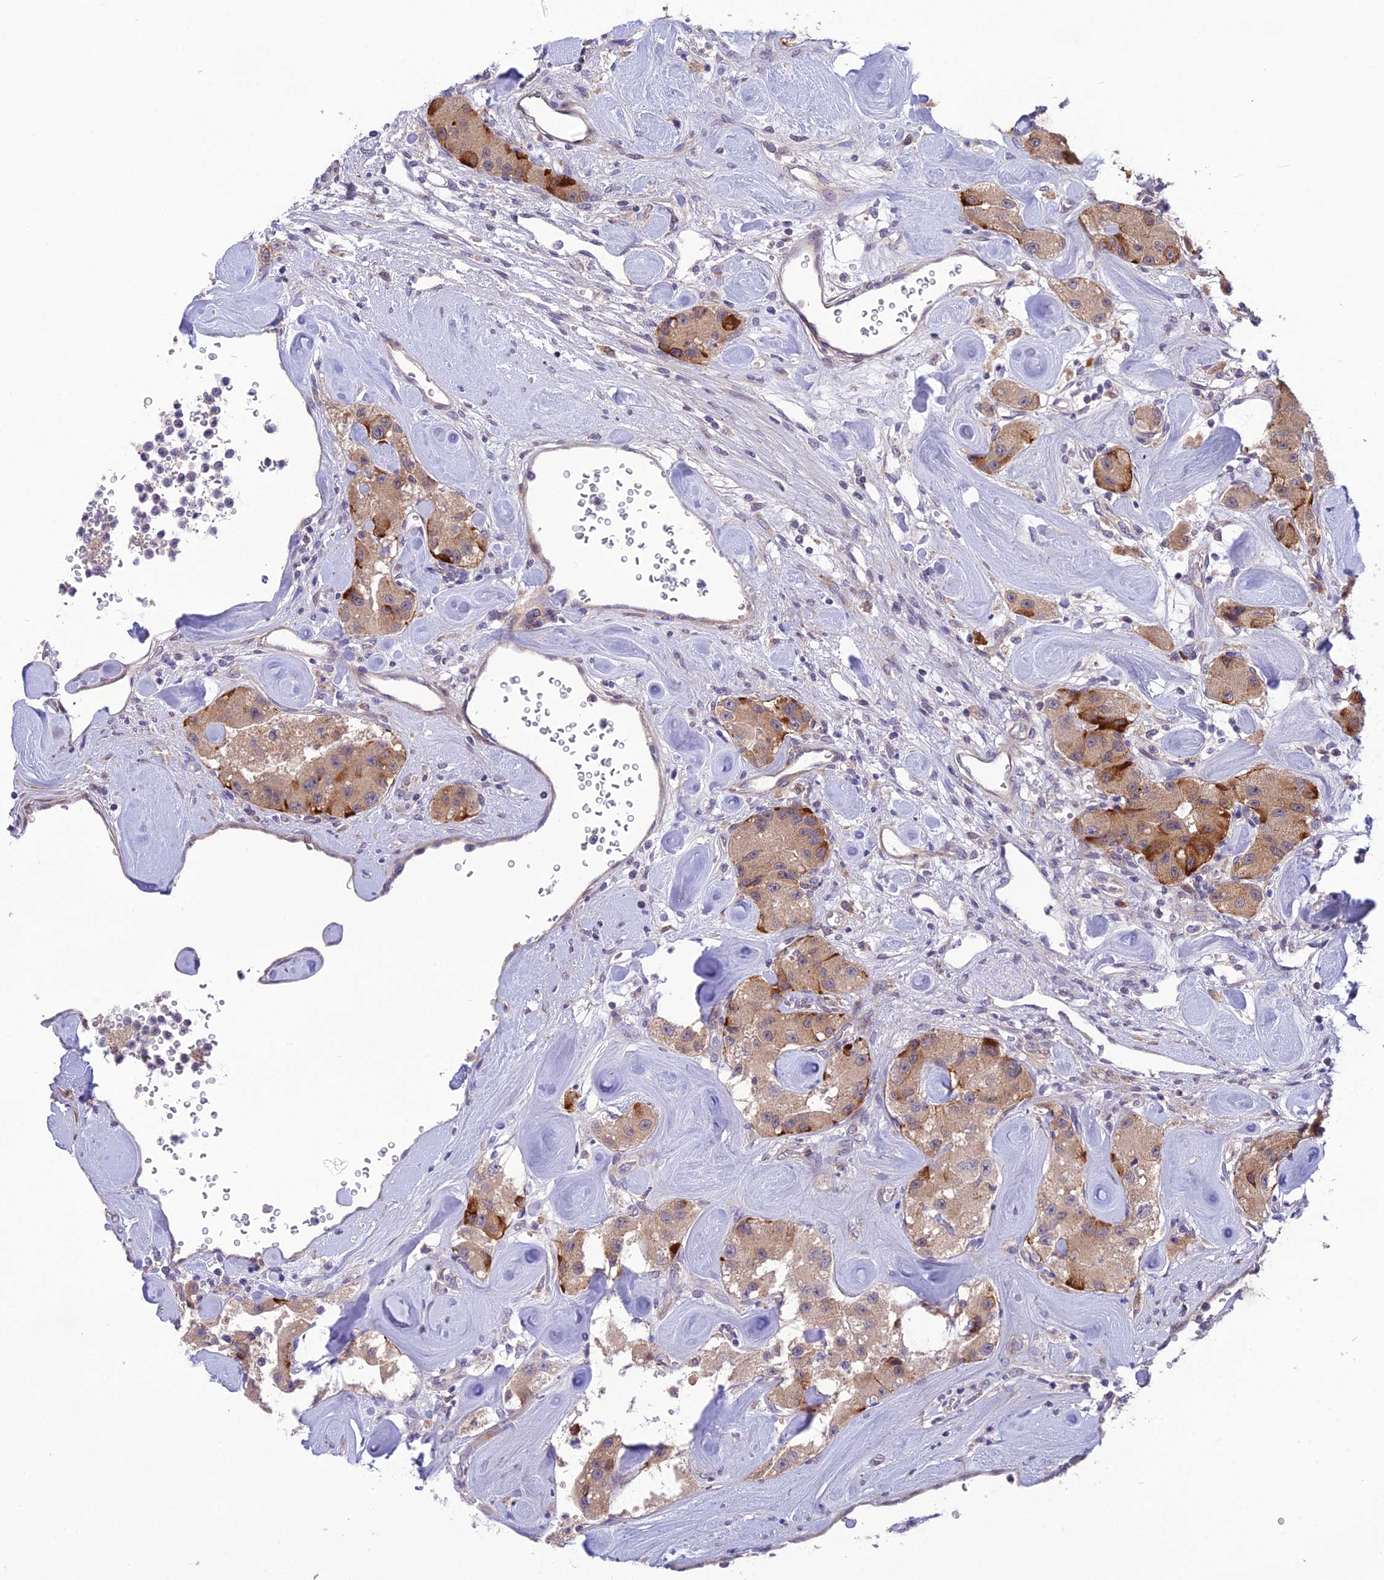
{"staining": {"intensity": "moderate", "quantity": "<25%", "location": "cytoplasmic/membranous"}, "tissue": "carcinoid", "cell_type": "Tumor cells", "image_type": "cancer", "snomed": [{"axis": "morphology", "description": "Carcinoid, malignant, NOS"}, {"axis": "topography", "description": "Pancreas"}], "caption": "Carcinoid (malignant) was stained to show a protein in brown. There is low levels of moderate cytoplasmic/membranous staining in about <25% of tumor cells. (DAB IHC, brown staining for protein, blue staining for nuclei).", "gene": "UROS", "patient": {"sex": "male", "age": 41}}